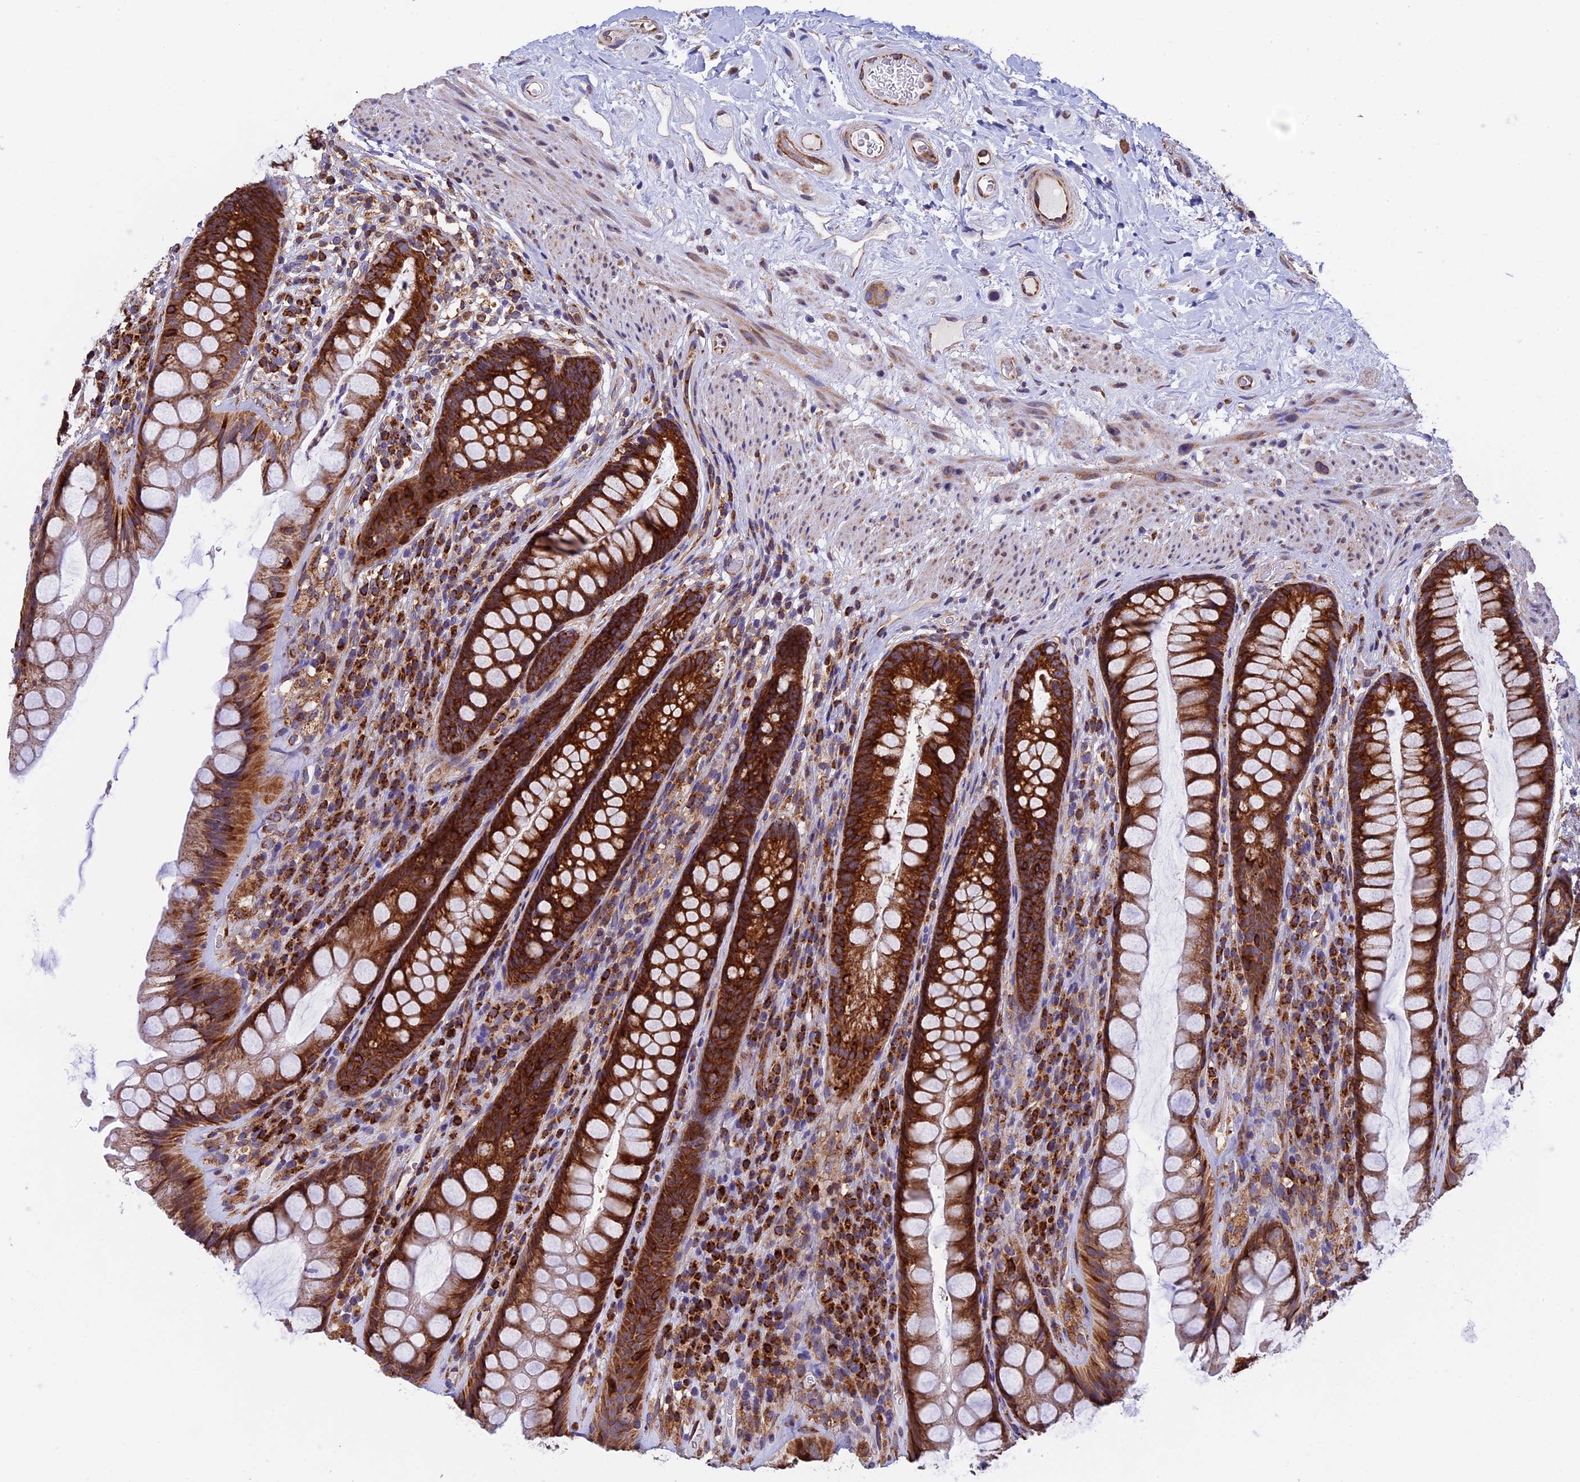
{"staining": {"intensity": "strong", "quantity": ">75%", "location": "cytoplasmic/membranous"}, "tissue": "rectum", "cell_type": "Glandular cells", "image_type": "normal", "snomed": [{"axis": "morphology", "description": "Normal tissue, NOS"}, {"axis": "topography", "description": "Rectum"}], "caption": "This is a photomicrograph of immunohistochemistry (IHC) staining of unremarkable rectum, which shows strong expression in the cytoplasmic/membranous of glandular cells.", "gene": "SLC9A5", "patient": {"sex": "male", "age": 74}}